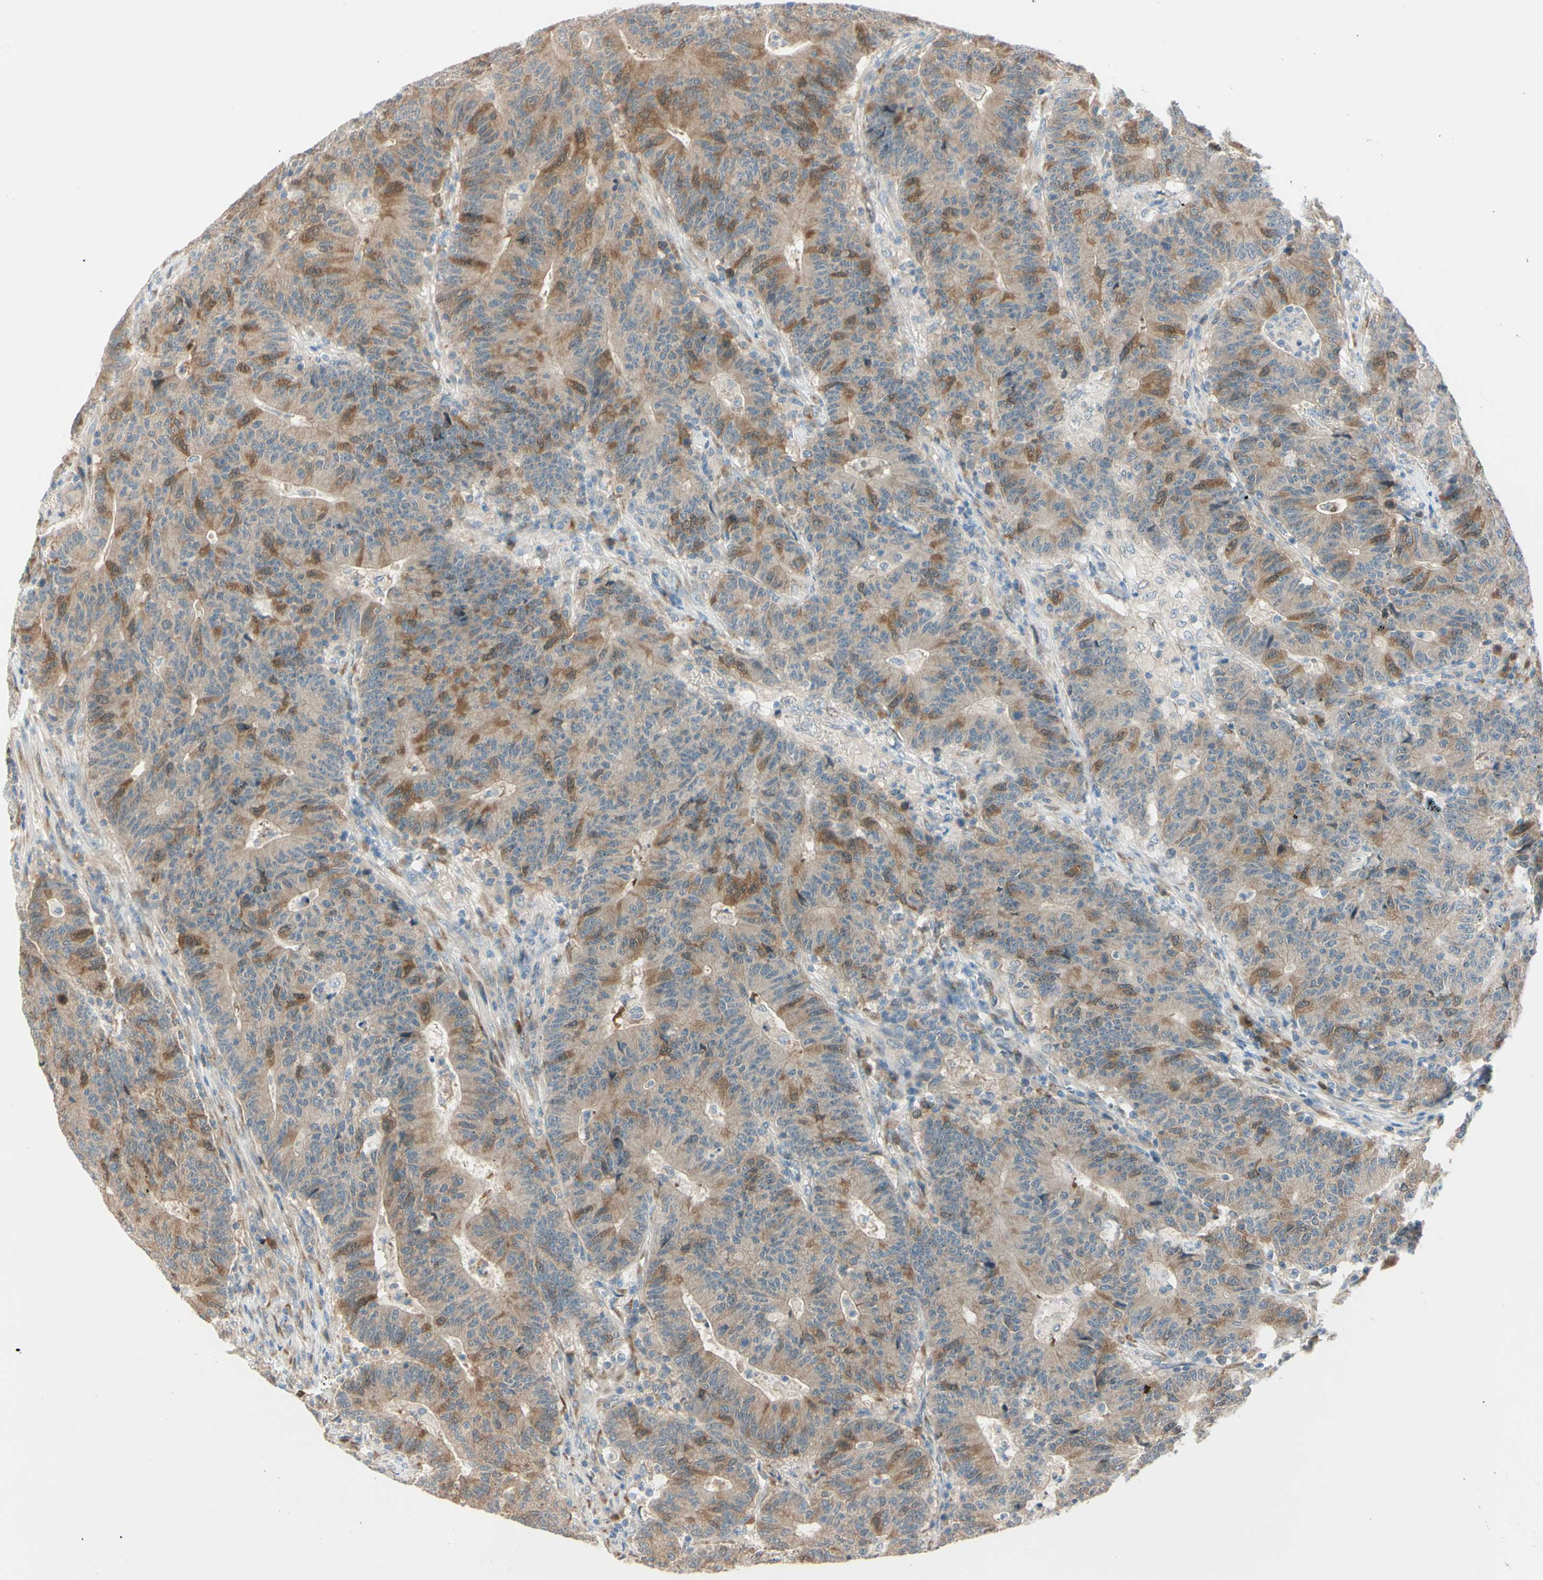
{"staining": {"intensity": "moderate", "quantity": "25%-75%", "location": "cytoplasmic/membranous"}, "tissue": "colorectal cancer", "cell_type": "Tumor cells", "image_type": "cancer", "snomed": [{"axis": "morphology", "description": "Normal tissue, NOS"}, {"axis": "morphology", "description": "Adenocarcinoma, NOS"}, {"axis": "topography", "description": "Colon"}], "caption": "A high-resolution micrograph shows IHC staining of adenocarcinoma (colorectal), which shows moderate cytoplasmic/membranous expression in about 25%-75% of tumor cells.", "gene": "PTTG1", "patient": {"sex": "female", "age": 75}}